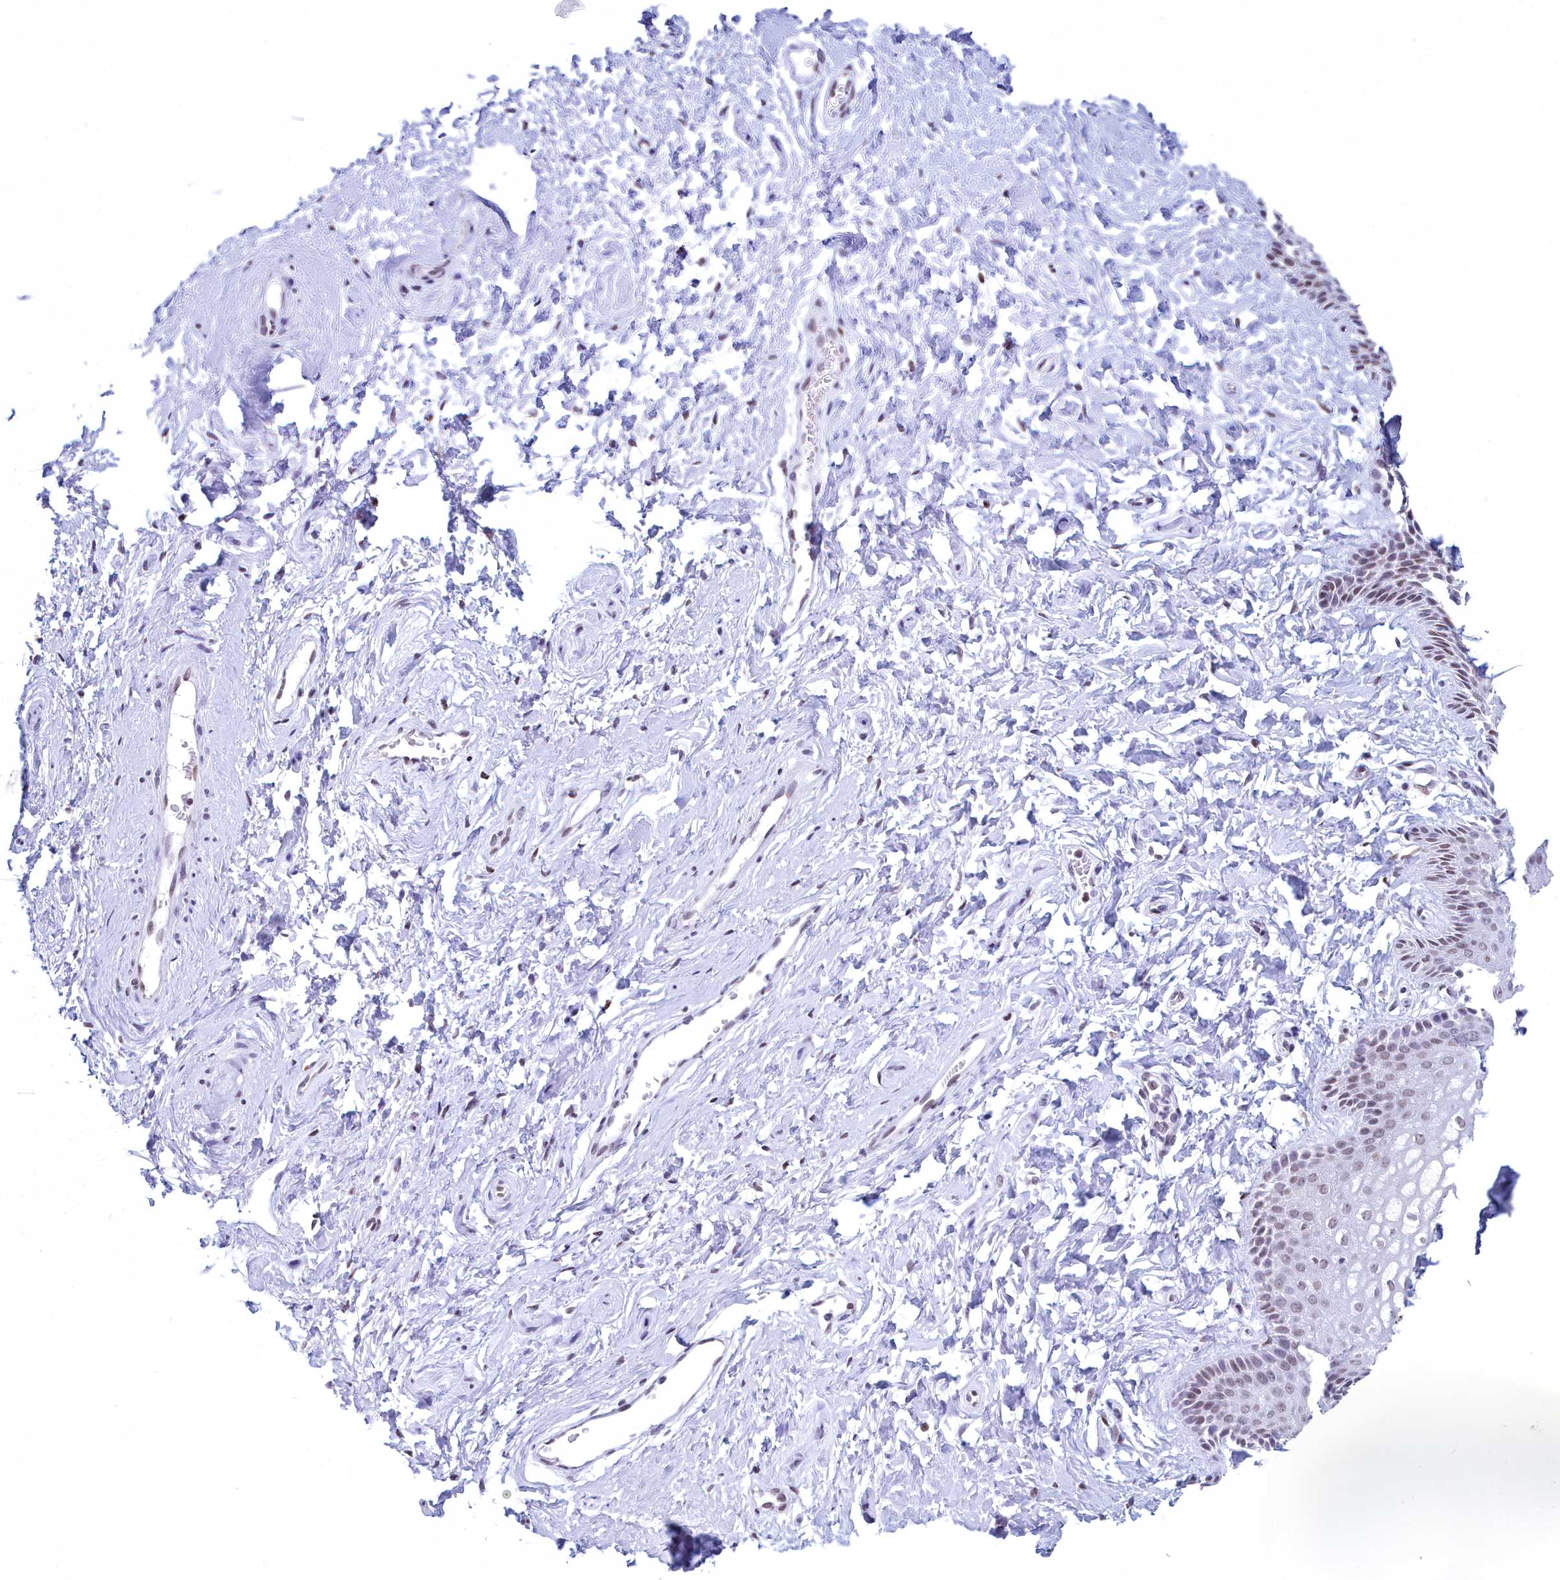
{"staining": {"intensity": "weak", "quantity": "<25%", "location": "nuclear"}, "tissue": "vagina", "cell_type": "Squamous epithelial cells", "image_type": "normal", "snomed": [{"axis": "morphology", "description": "Normal tissue, NOS"}, {"axis": "topography", "description": "Vagina"}, {"axis": "topography", "description": "Cervix"}], "caption": "Image shows no protein staining in squamous epithelial cells of unremarkable vagina.", "gene": "CDC26", "patient": {"sex": "female", "age": 40}}